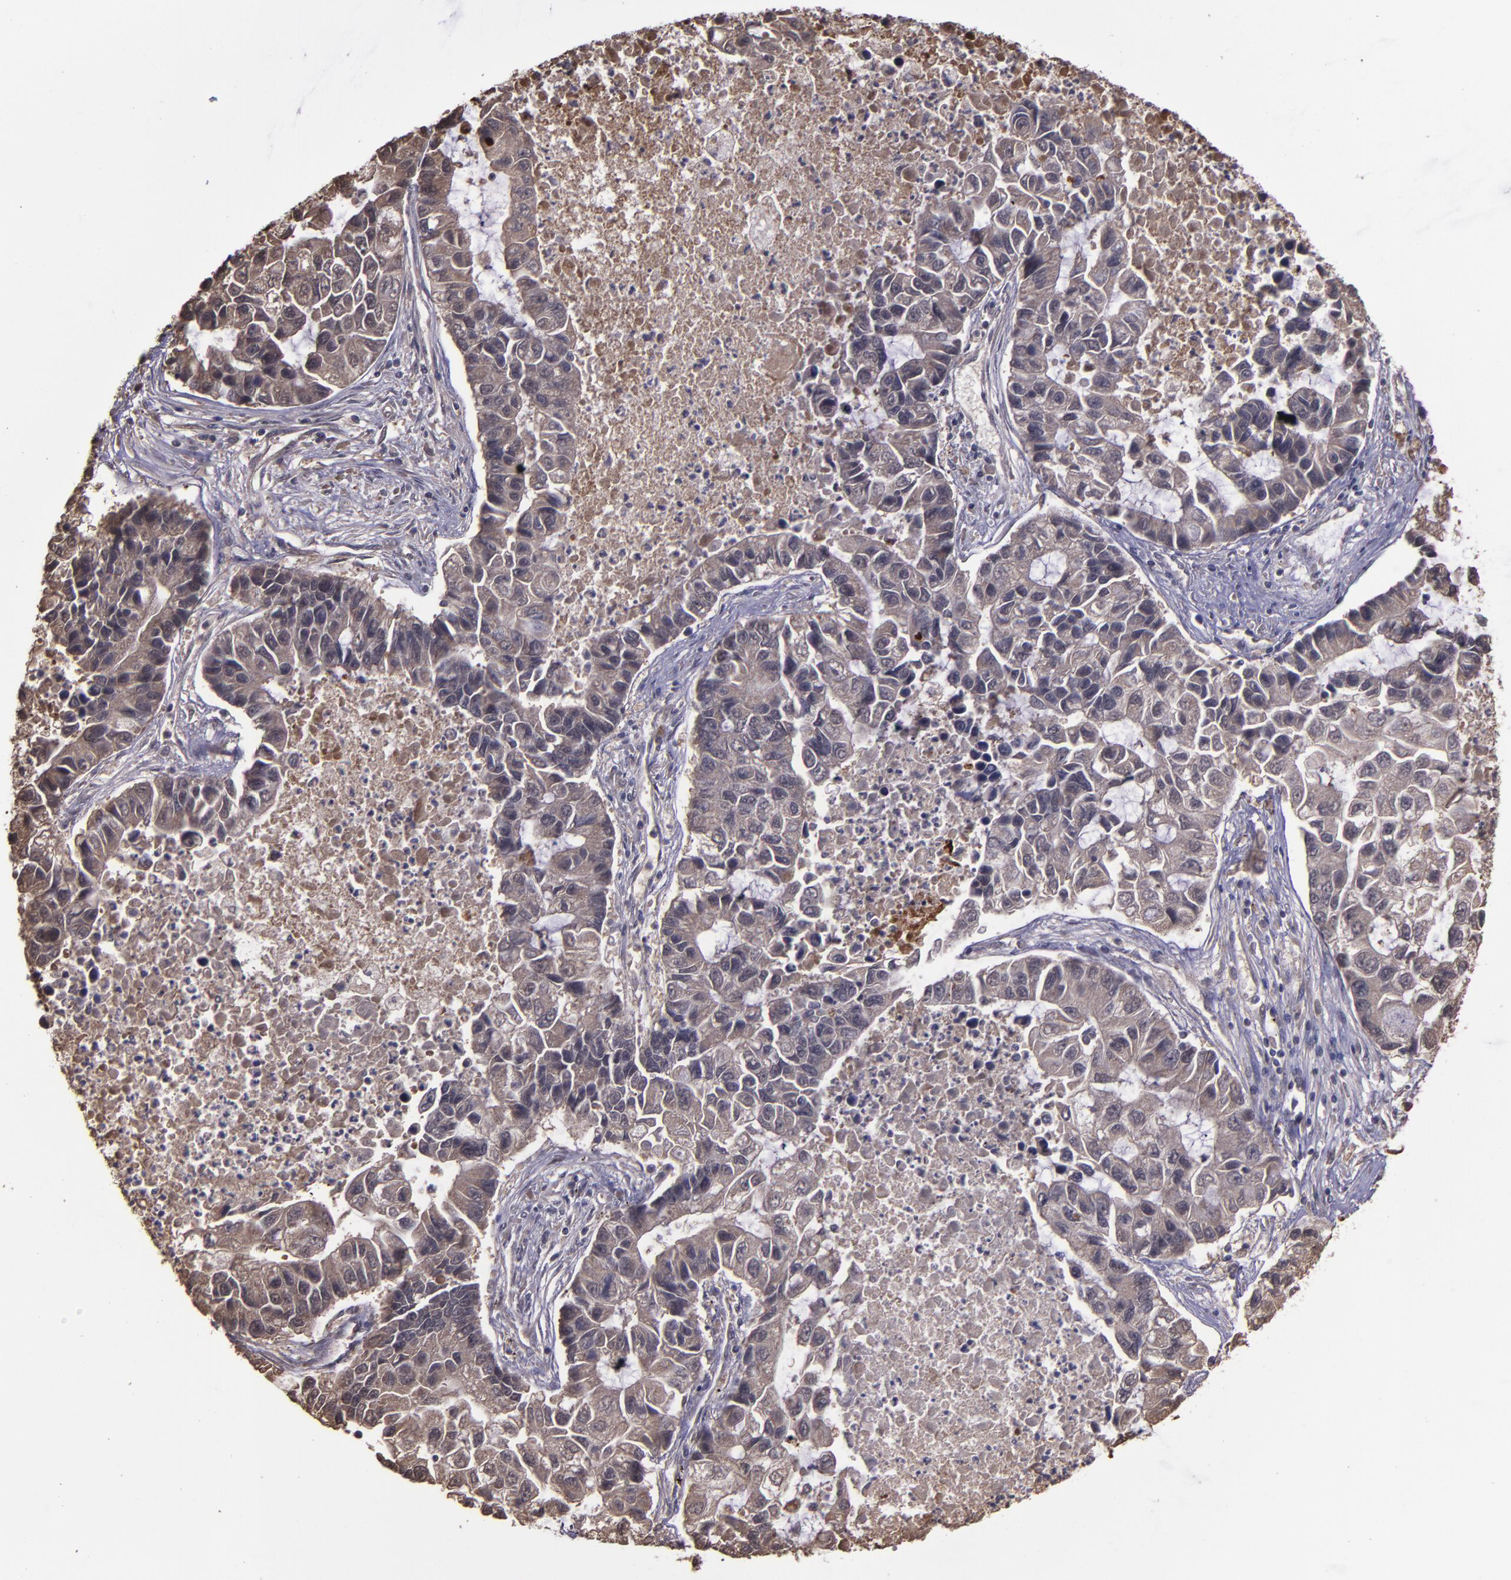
{"staining": {"intensity": "moderate", "quantity": "25%-75%", "location": "cytoplasmic/membranous"}, "tissue": "lung cancer", "cell_type": "Tumor cells", "image_type": "cancer", "snomed": [{"axis": "morphology", "description": "Adenocarcinoma, NOS"}, {"axis": "topography", "description": "Lung"}], "caption": "Moderate cytoplasmic/membranous positivity for a protein is seen in about 25%-75% of tumor cells of adenocarcinoma (lung) using immunohistochemistry (IHC).", "gene": "SERPINF2", "patient": {"sex": "female", "age": 51}}